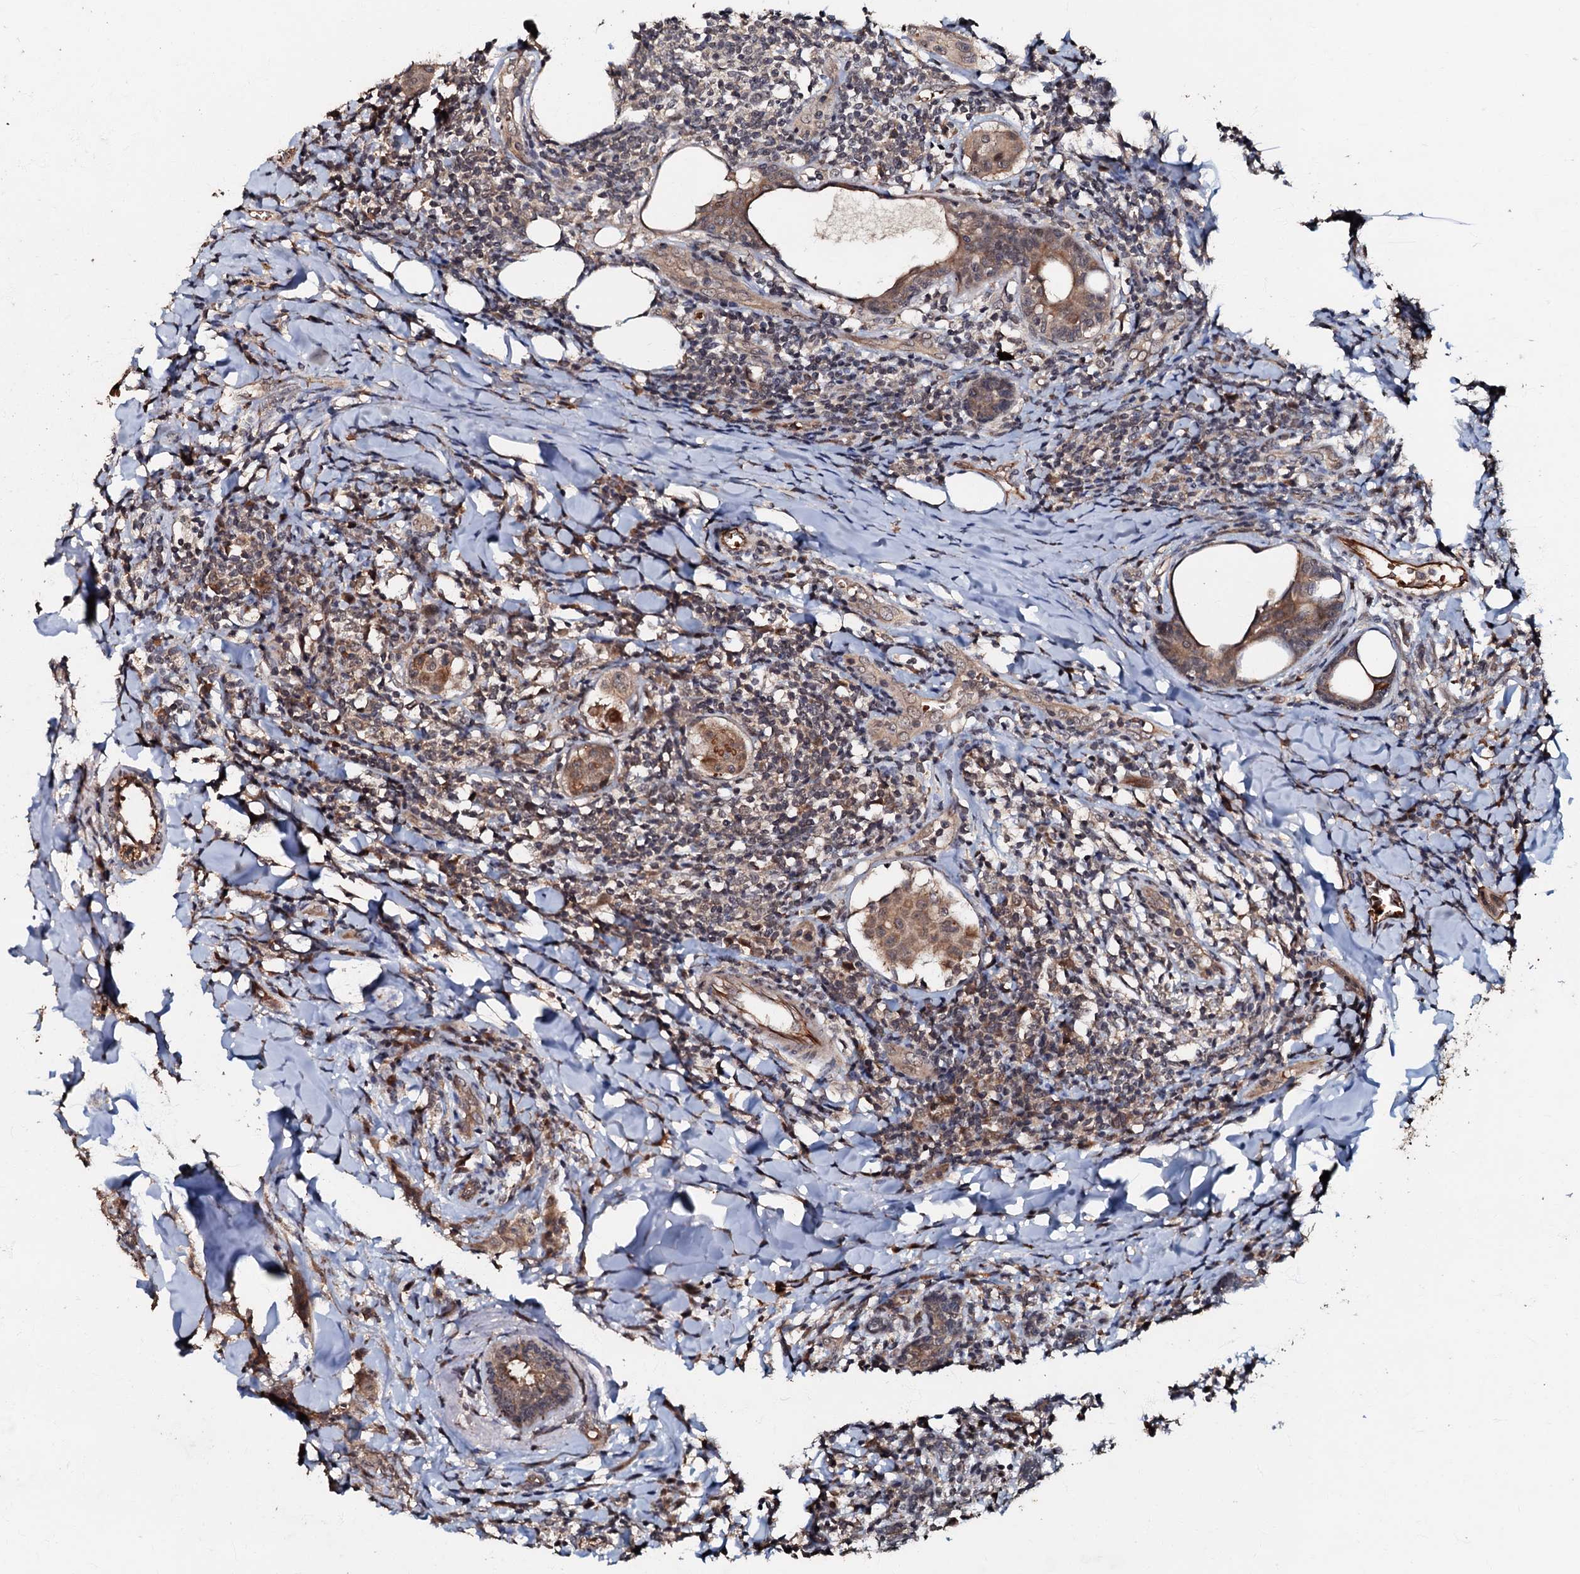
{"staining": {"intensity": "moderate", "quantity": ">75%", "location": "cytoplasmic/membranous"}, "tissue": "breast cancer", "cell_type": "Tumor cells", "image_type": "cancer", "snomed": [{"axis": "morphology", "description": "Duct carcinoma"}, {"axis": "topography", "description": "Breast"}], "caption": "Tumor cells demonstrate medium levels of moderate cytoplasmic/membranous positivity in approximately >75% of cells in human invasive ductal carcinoma (breast).", "gene": "MANSC4", "patient": {"sex": "female", "age": 40}}